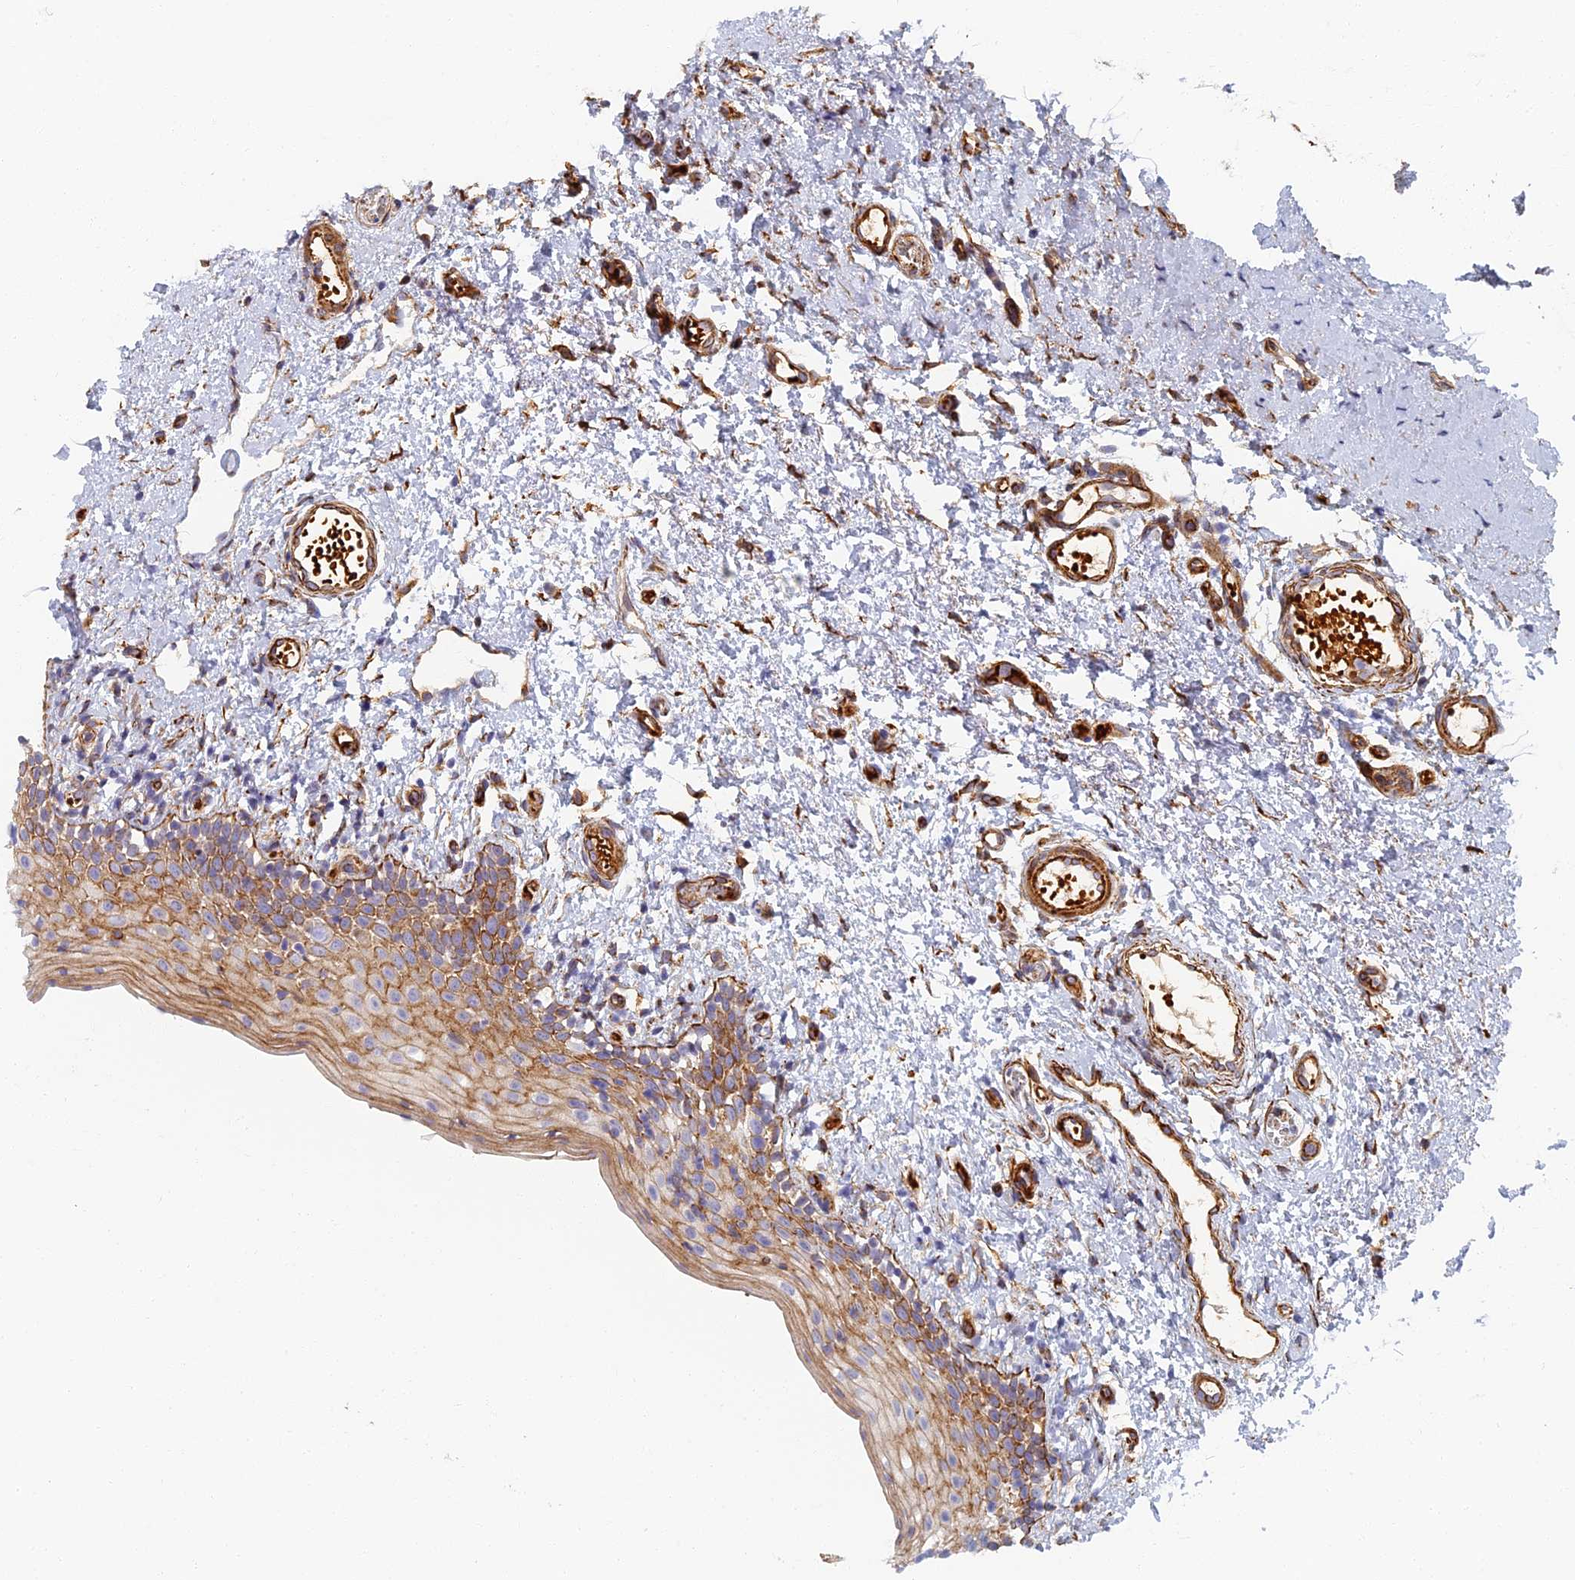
{"staining": {"intensity": "moderate", "quantity": "25%-75%", "location": "cytoplasmic/membranous"}, "tissue": "oral mucosa", "cell_type": "Squamous epithelial cells", "image_type": "normal", "snomed": [{"axis": "morphology", "description": "Normal tissue, NOS"}, {"axis": "topography", "description": "Oral tissue"}], "caption": "Immunohistochemistry histopathology image of benign oral mucosa: oral mucosa stained using immunohistochemistry (IHC) reveals medium levels of moderate protein expression localized specifically in the cytoplasmic/membranous of squamous epithelial cells, appearing as a cytoplasmic/membranous brown color.", "gene": "ABCB10", "patient": {"sex": "female", "age": 13}}